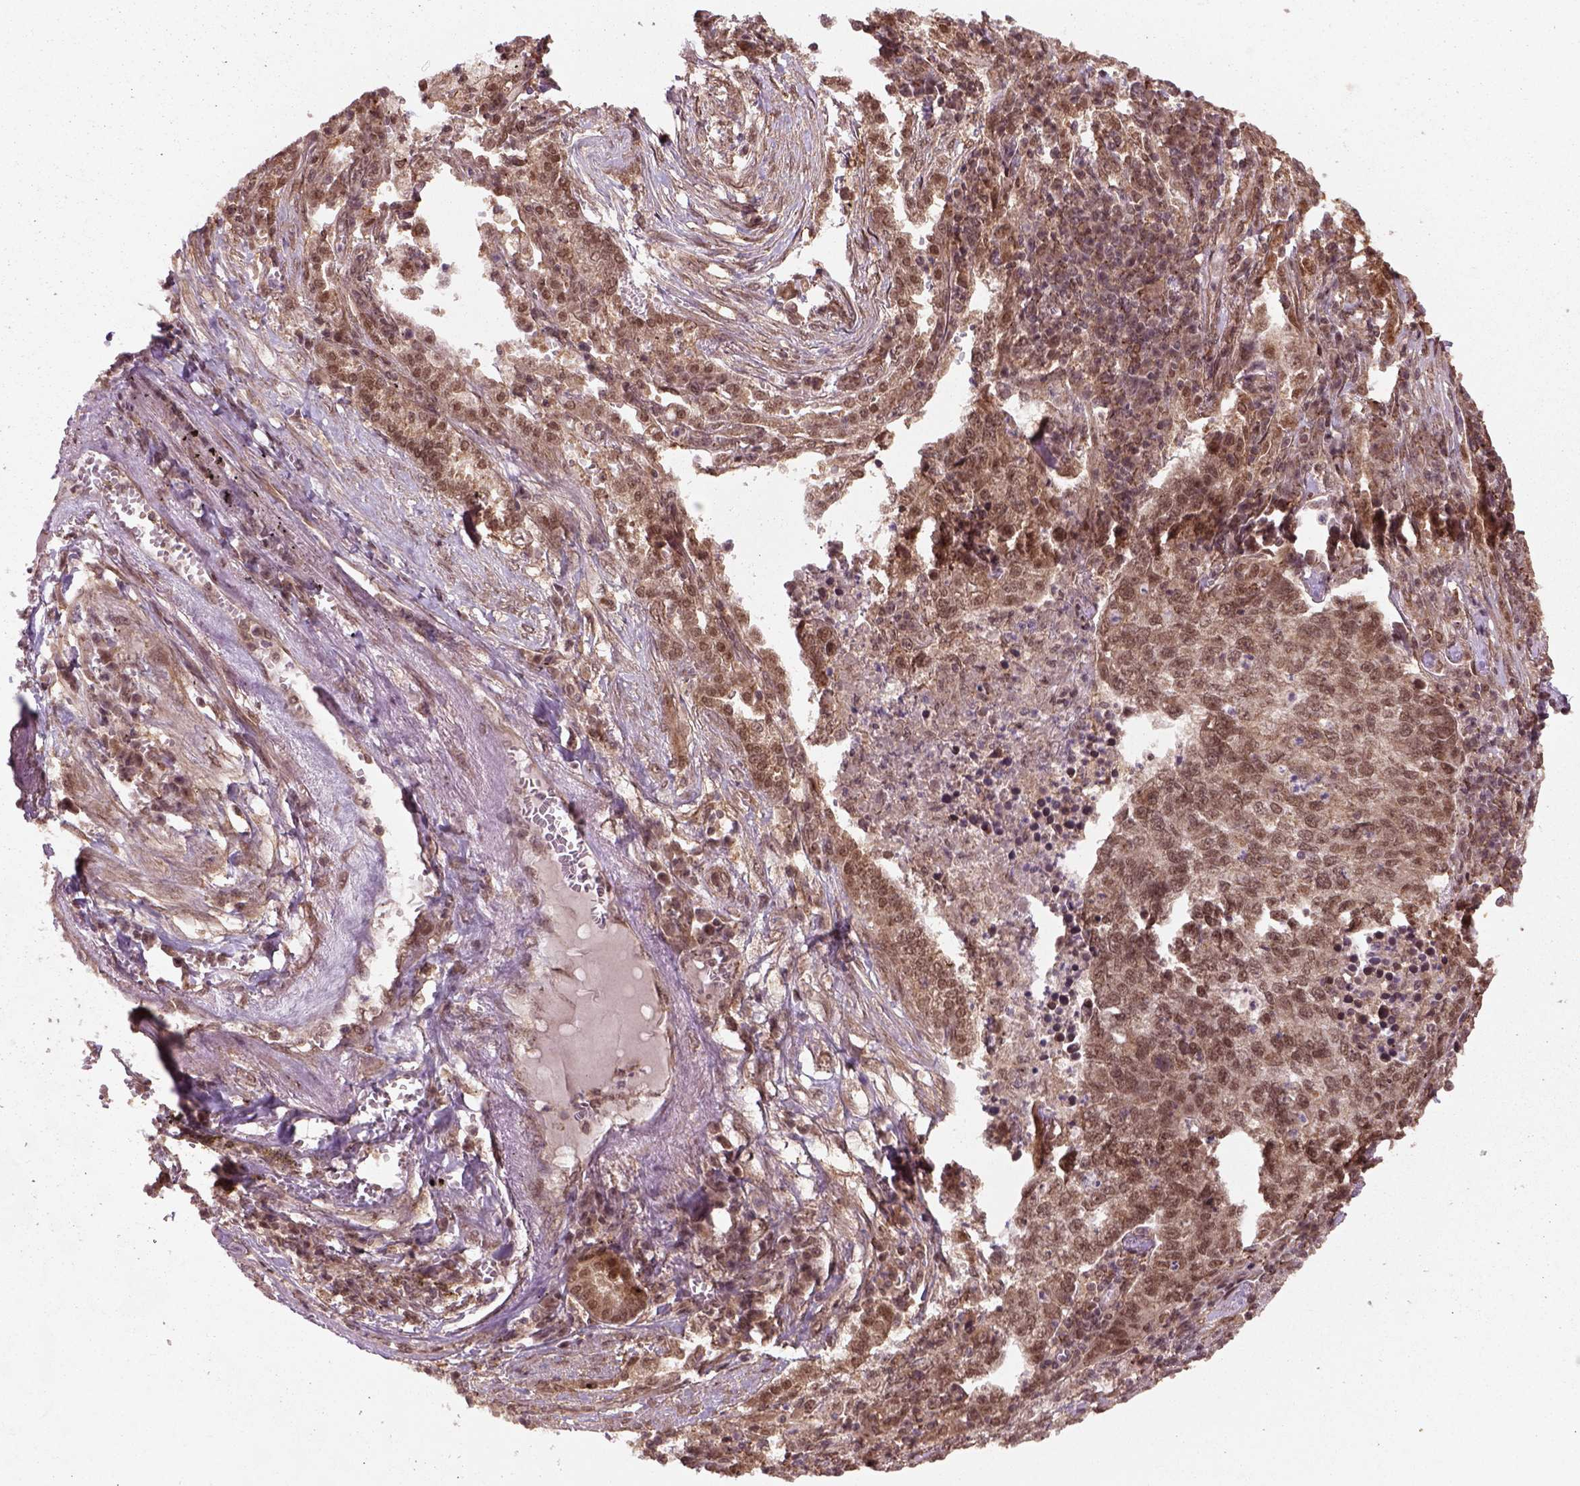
{"staining": {"intensity": "moderate", "quantity": ">75%", "location": "cytoplasmic/membranous,nuclear"}, "tissue": "lung cancer", "cell_type": "Tumor cells", "image_type": "cancer", "snomed": [{"axis": "morphology", "description": "Adenocarcinoma, NOS"}, {"axis": "topography", "description": "Lung"}], "caption": "IHC image of neoplastic tissue: lung cancer (adenocarcinoma) stained using IHC exhibits medium levels of moderate protein expression localized specifically in the cytoplasmic/membranous and nuclear of tumor cells, appearing as a cytoplasmic/membranous and nuclear brown color.", "gene": "NUDT9", "patient": {"sex": "male", "age": 57}}